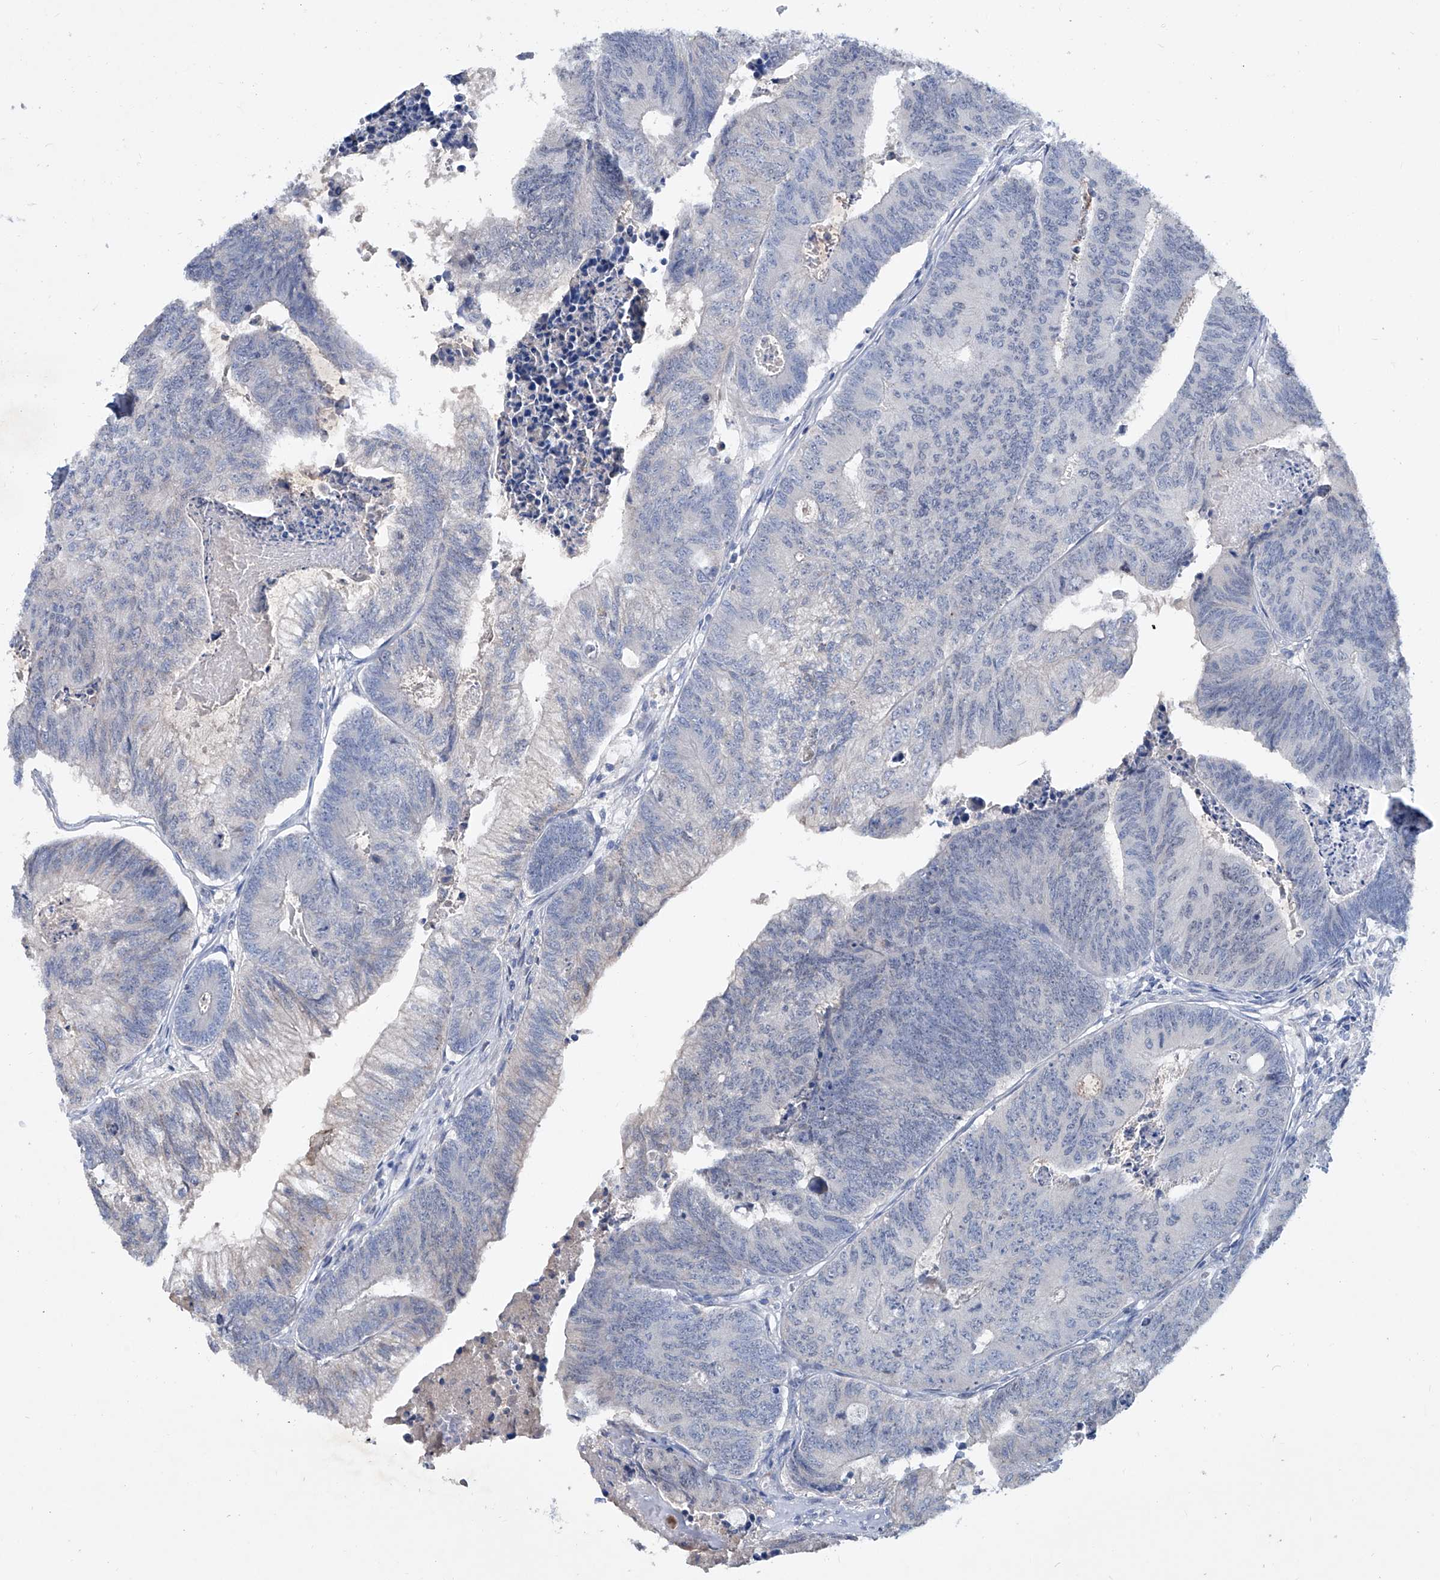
{"staining": {"intensity": "negative", "quantity": "none", "location": "none"}, "tissue": "colorectal cancer", "cell_type": "Tumor cells", "image_type": "cancer", "snomed": [{"axis": "morphology", "description": "Adenocarcinoma, NOS"}, {"axis": "topography", "description": "Colon"}], "caption": "Colorectal cancer (adenocarcinoma) was stained to show a protein in brown. There is no significant positivity in tumor cells. The staining was performed using DAB (3,3'-diaminobenzidine) to visualize the protein expression in brown, while the nuclei were stained in blue with hematoxylin (Magnification: 20x).", "gene": "KLHL17", "patient": {"sex": "female", "age": 67}}